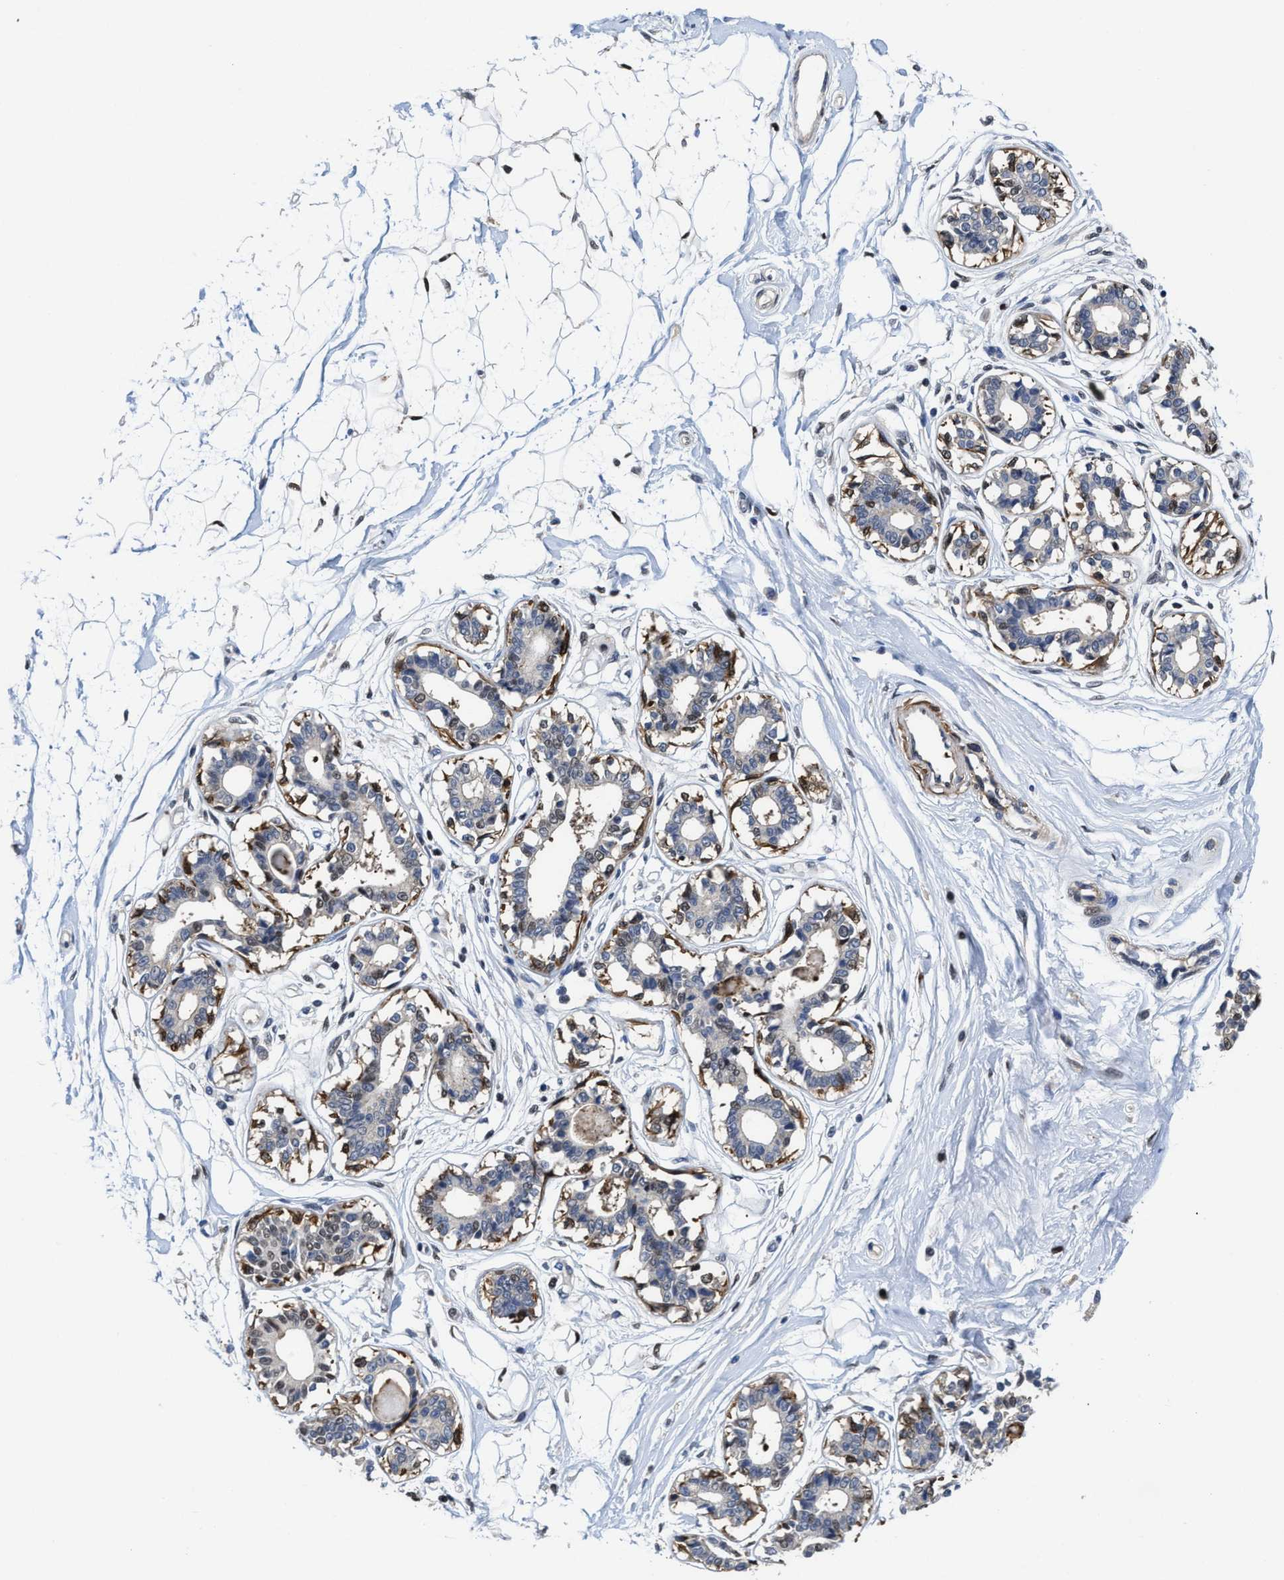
{"staining": {"intensity": "moderate", "quantity": "25%-75%", "location": "nuclear"}, "tissue": "breast", "cell_type": "Adipocytes", "image_type": "normal", "snomed": [{"axis": "morphology", "description": "Normal tissue, NOS"}, {"axis": "topography", "description": "Breast"}], "caption": "Immunohistochemistry (IHC) of unremarkable human breast reveals medium levels of moderate nuclear expression in approximately 25%-75% of adipocytes.", "gene": "KIF12", "patient": {"sex": "female", "age": 45}}